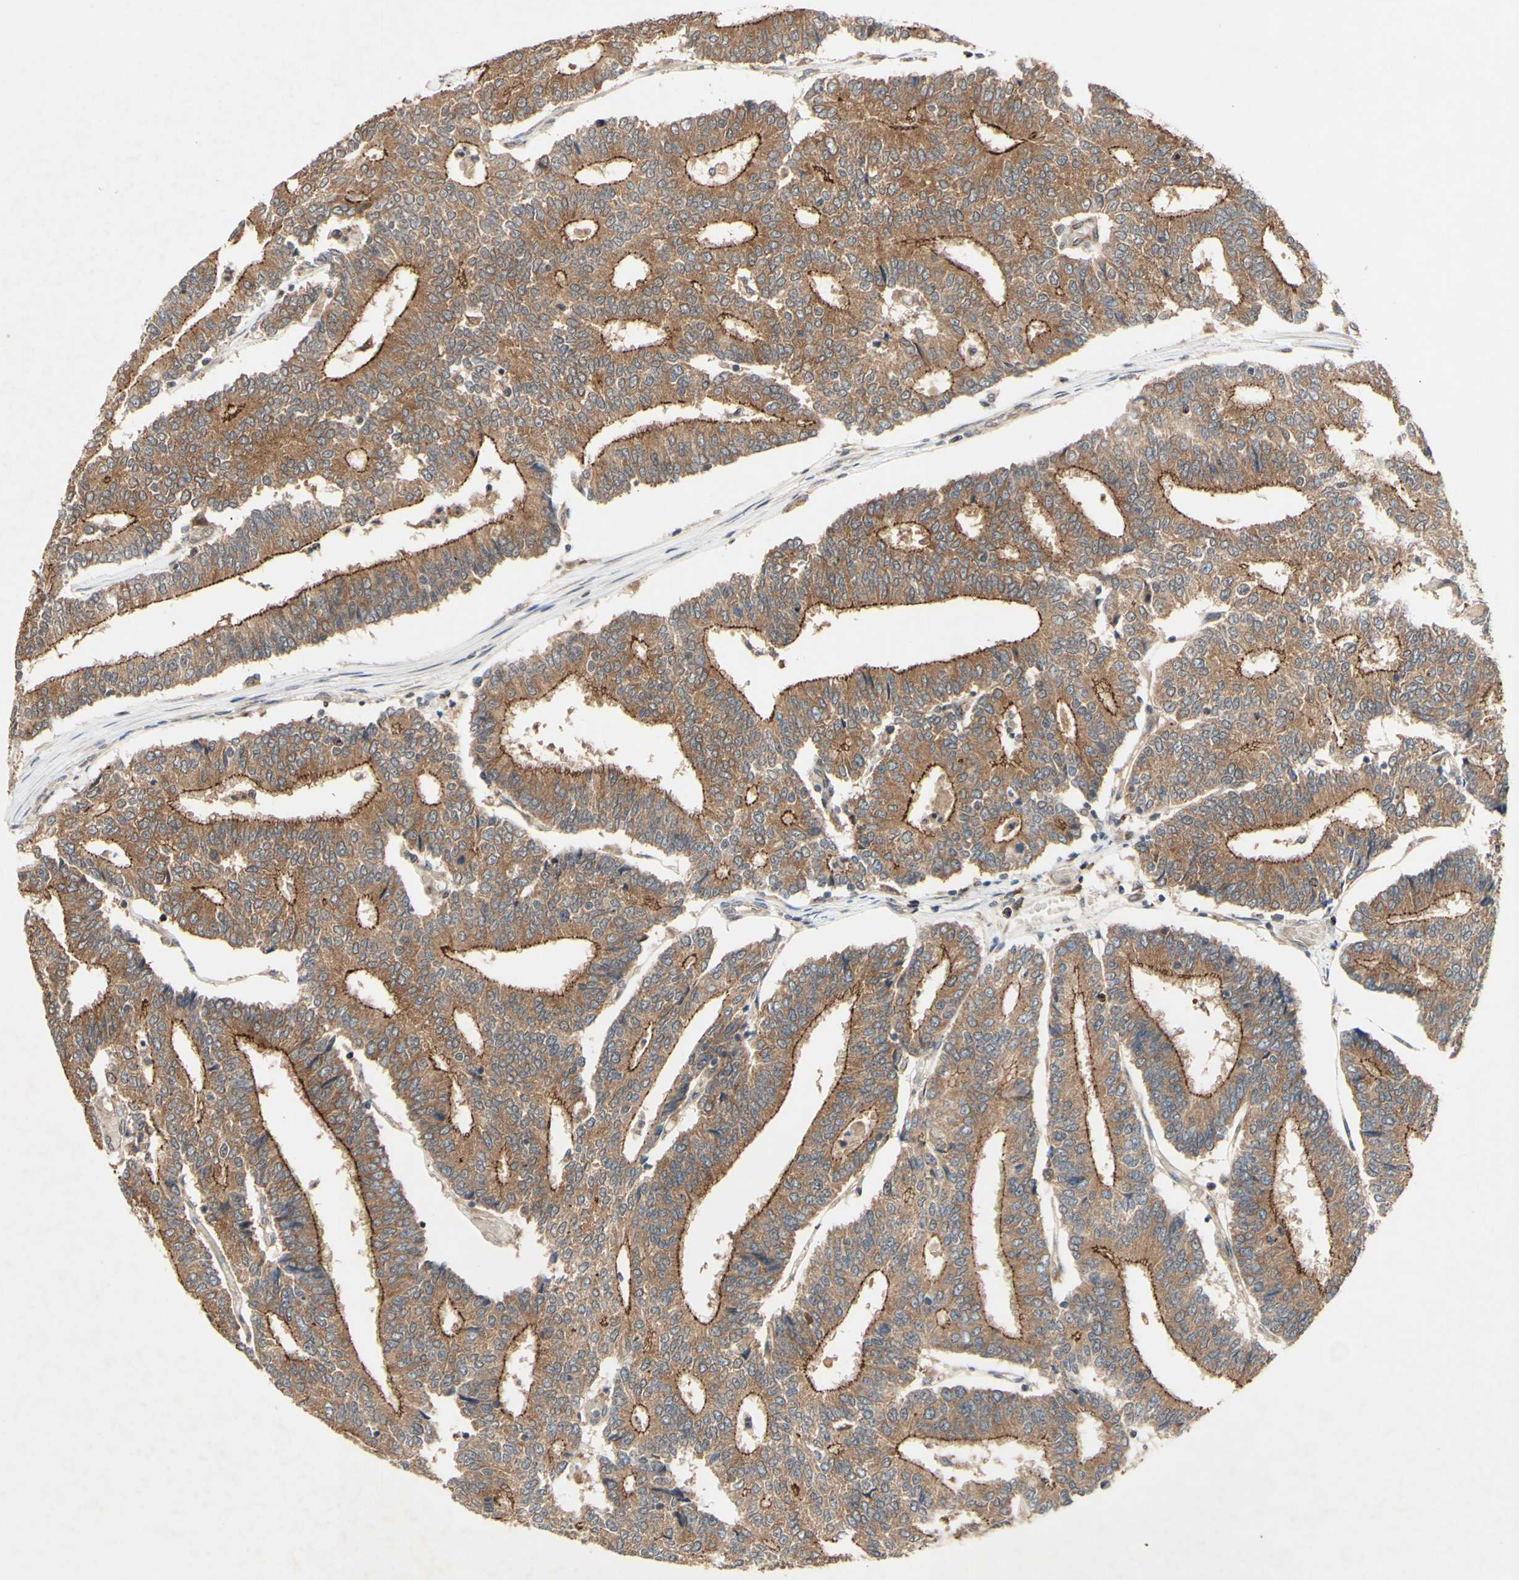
{"staining": {"intensity": "moderate", "quantity": ">75%", "location": "cytoplasmic/membranous"}, "tissue": "prostate cancer", "cell_type": "Tumor cells", "image_type": "cancer", "snomed": [{"axis": "morphology", "description": "Normal tissue, NOS"}, {"axis": "morphology", "description": "Adenocarcinoma, High grade"}, {"axis": "topography", "description": "Prostate"}, {"axis": "topography", "description": "Seminal veicle"}], "caption": "Tumor cells show medium levels of moderate cytoplasmic/membranous positivity in about >75% of cells in prostate cancer (adenocarcinoma (high-grade)).", "gene": "PDGFB", "patient": {"sex": "male", "age": 55}}